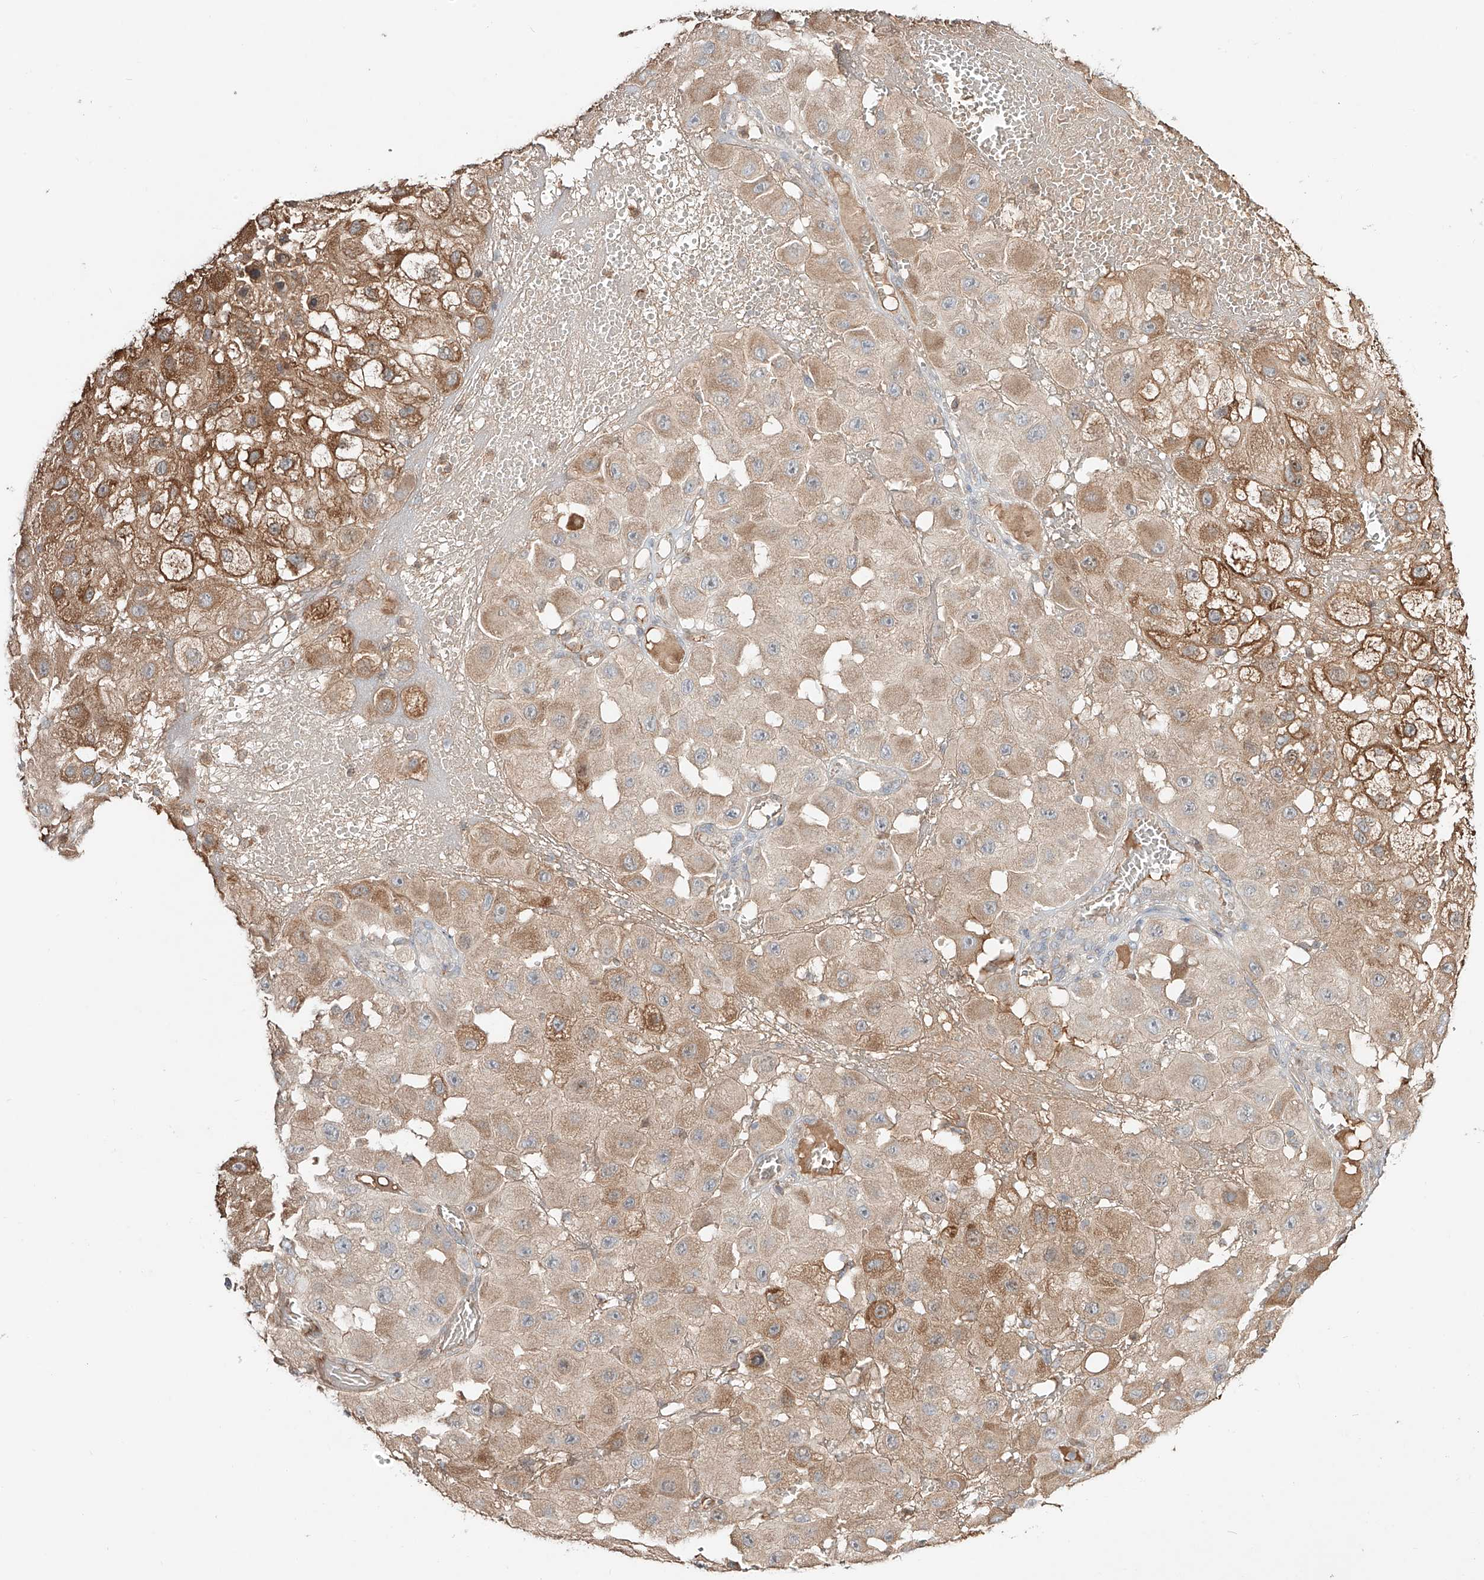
{"staining": {"intensity": "moderate", "quantity": ">75%", "location": "cytoplasmic/membranous"}, "tissue": "melanoma", "cell_type": "Tumor cells", "image_type": "cancer", "snomed": [{"axis": "morphology", "description": "Malignant melanoma, NOS"}, {"axis": "topography", "description": "Skin"}], "caption": "Human malignant melanoma stained with a brown dye demonstrates moderate cytoplasmic/membranous positive expression in approximately >75% of tumor cells.", "gene": "ERO1A", "patient": {"sex": "female", "age": 81}}